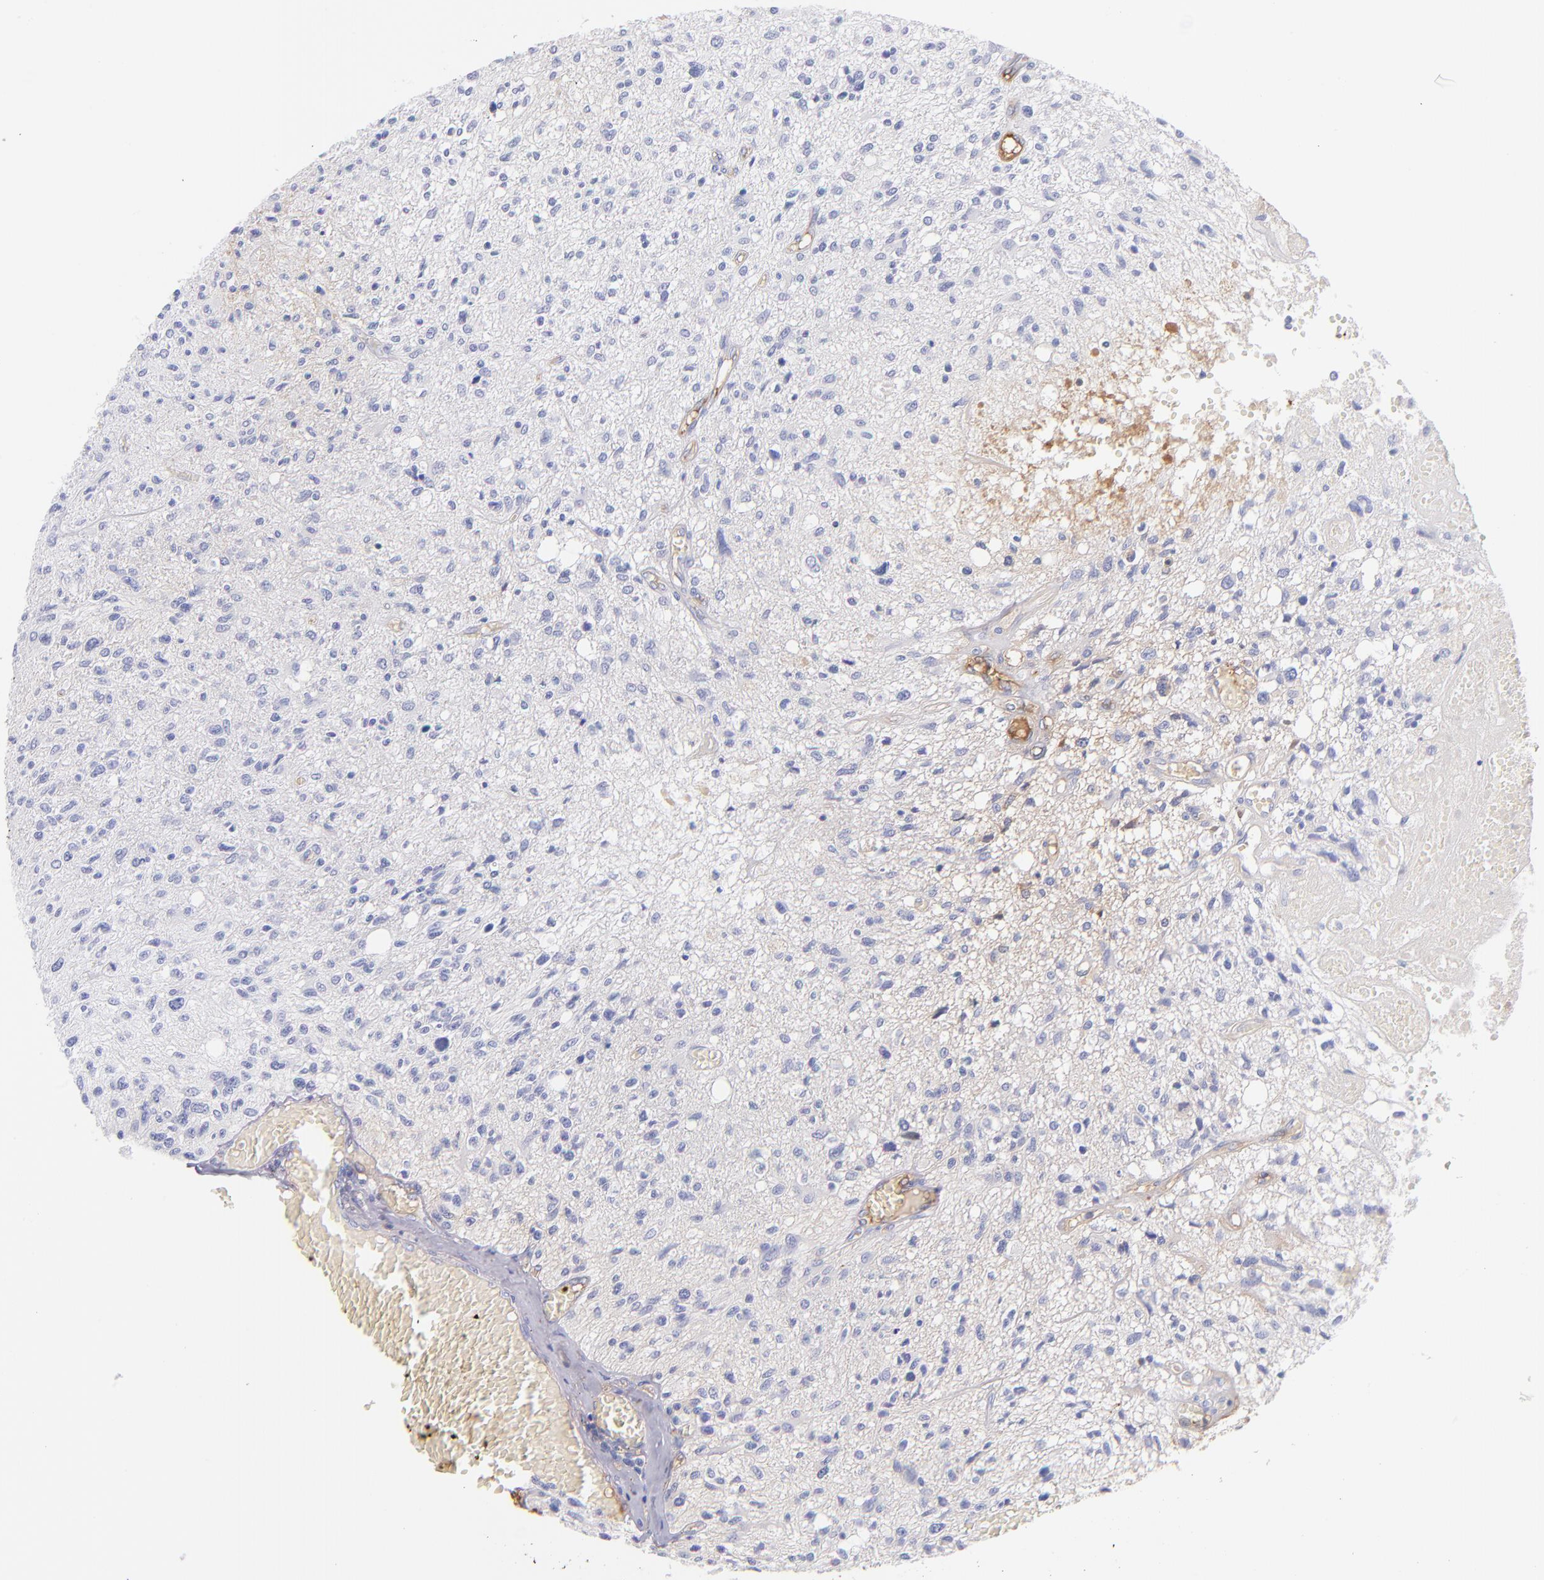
{"staining": {"intensity": "negative", "quantity": "none", "location": "none"}, "tissue": "glioma", "cell_type": "Tumor cells", "image_type": "cancer", "snomed": [{"axis": "morphology", "description": "Glioma, malignant, High grade"}, {"axis": "topography", "description": "Cerebral cortex"}], "caption": "A high-resolution micrograph shows immunohistochemistry (IHC) staining of malignant glioma (high-grade), which displays no significant staining in tumor cells. Nuclei are stained in blue.", "gene": "HP", "patient": {"sex": "male", "age": 76}}